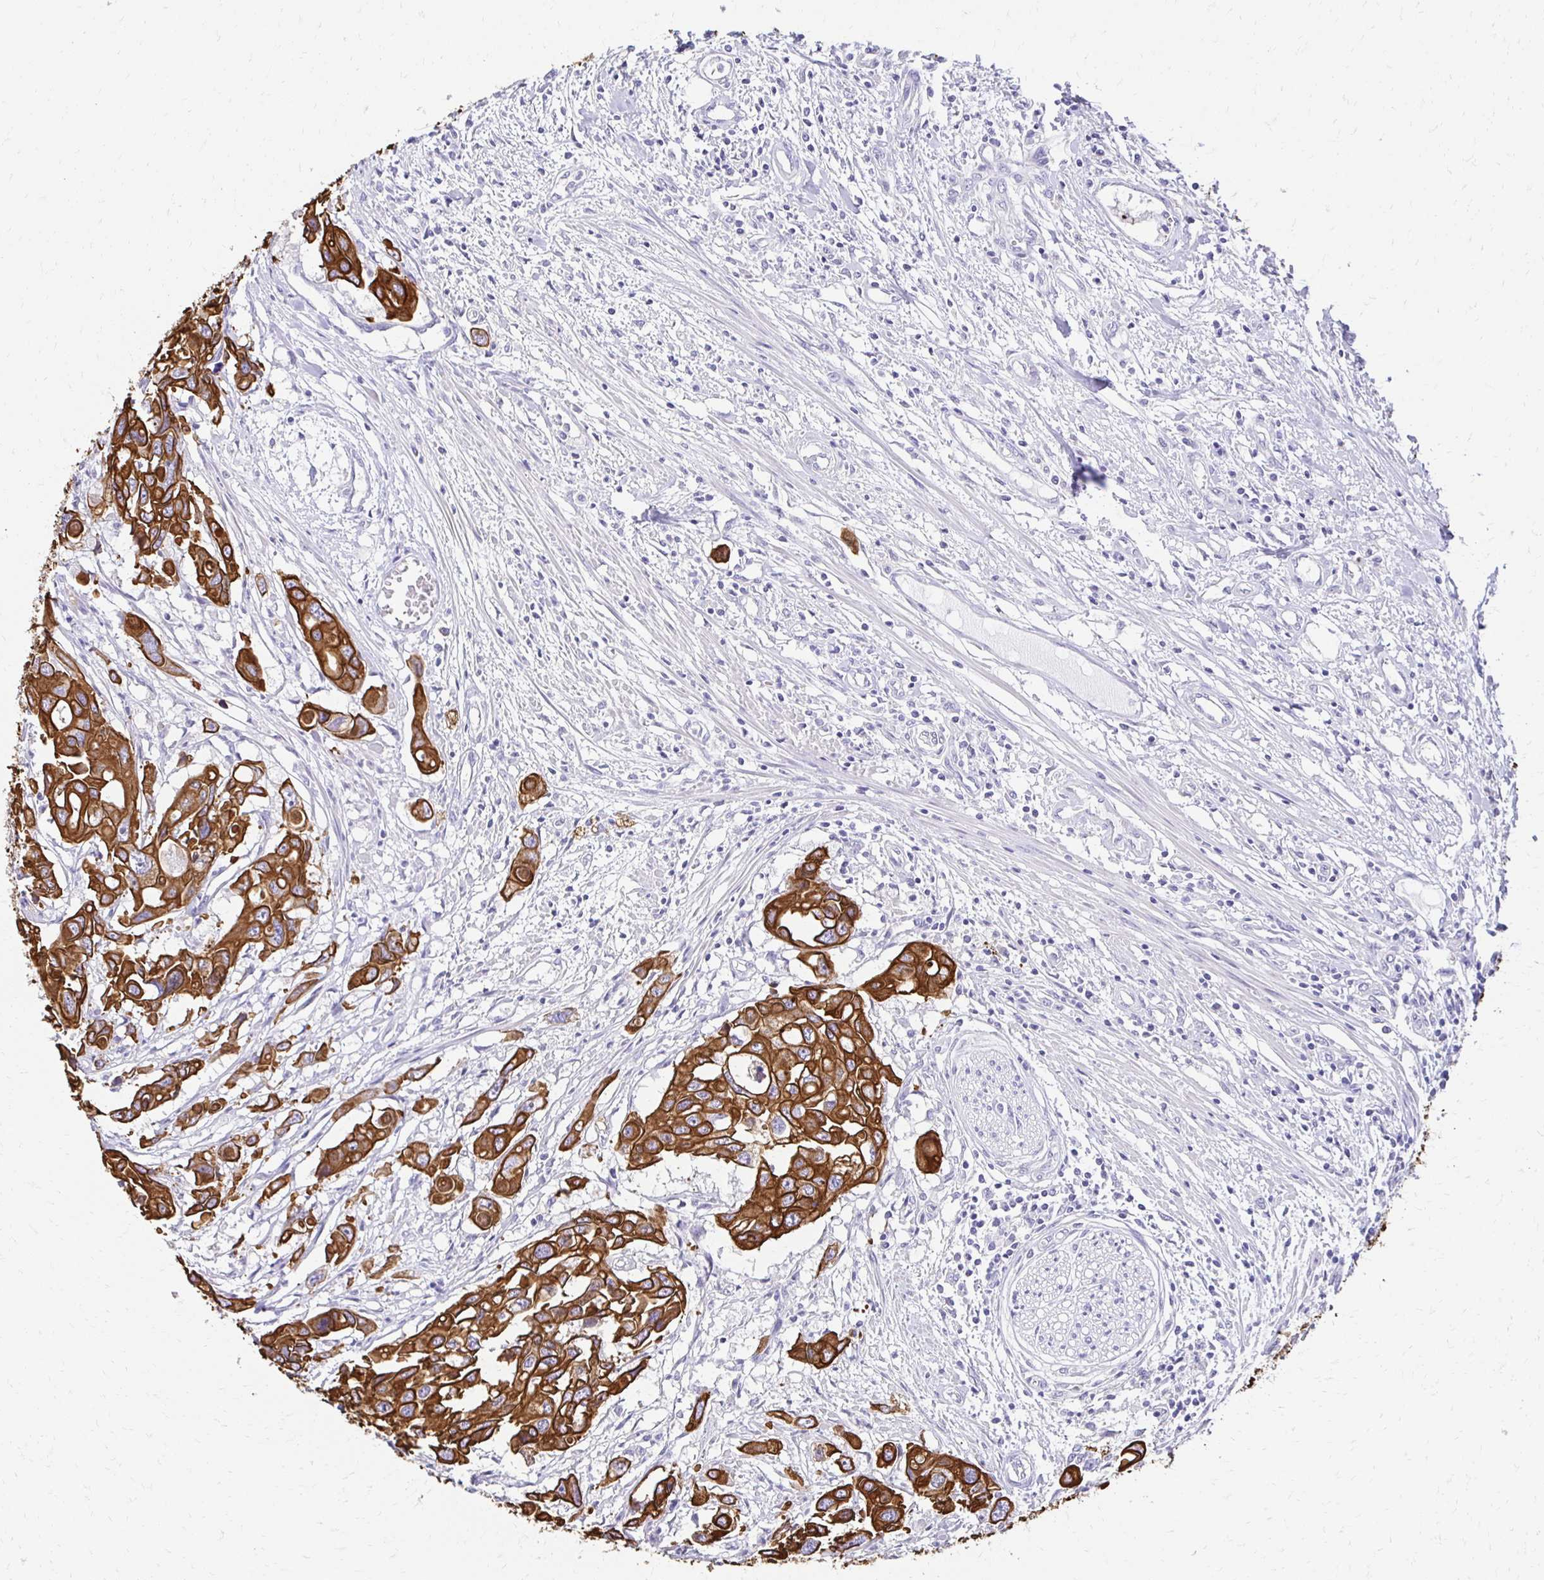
{"staining": {"intensity": "strong", "quantity": ">75%", "location": "cytoplasmic/membranous"}, "tissue": "colorectal cancer", "cell_type": "Tumor cells", "image_type": "cancer", "snomed": [{"axis": "morphology", "description": "Adenocarcinoma, NOS"}, {"axis": "topography", "description": "Colon"}], "caption": "A brown stain shows strong cytoplasmic/membranous staining of a protein in colorectal cancer (adenocarcinoma) tumor cells.", "gene": "C1QTNF2", "patient": {"sex": "male", "age": 77}}